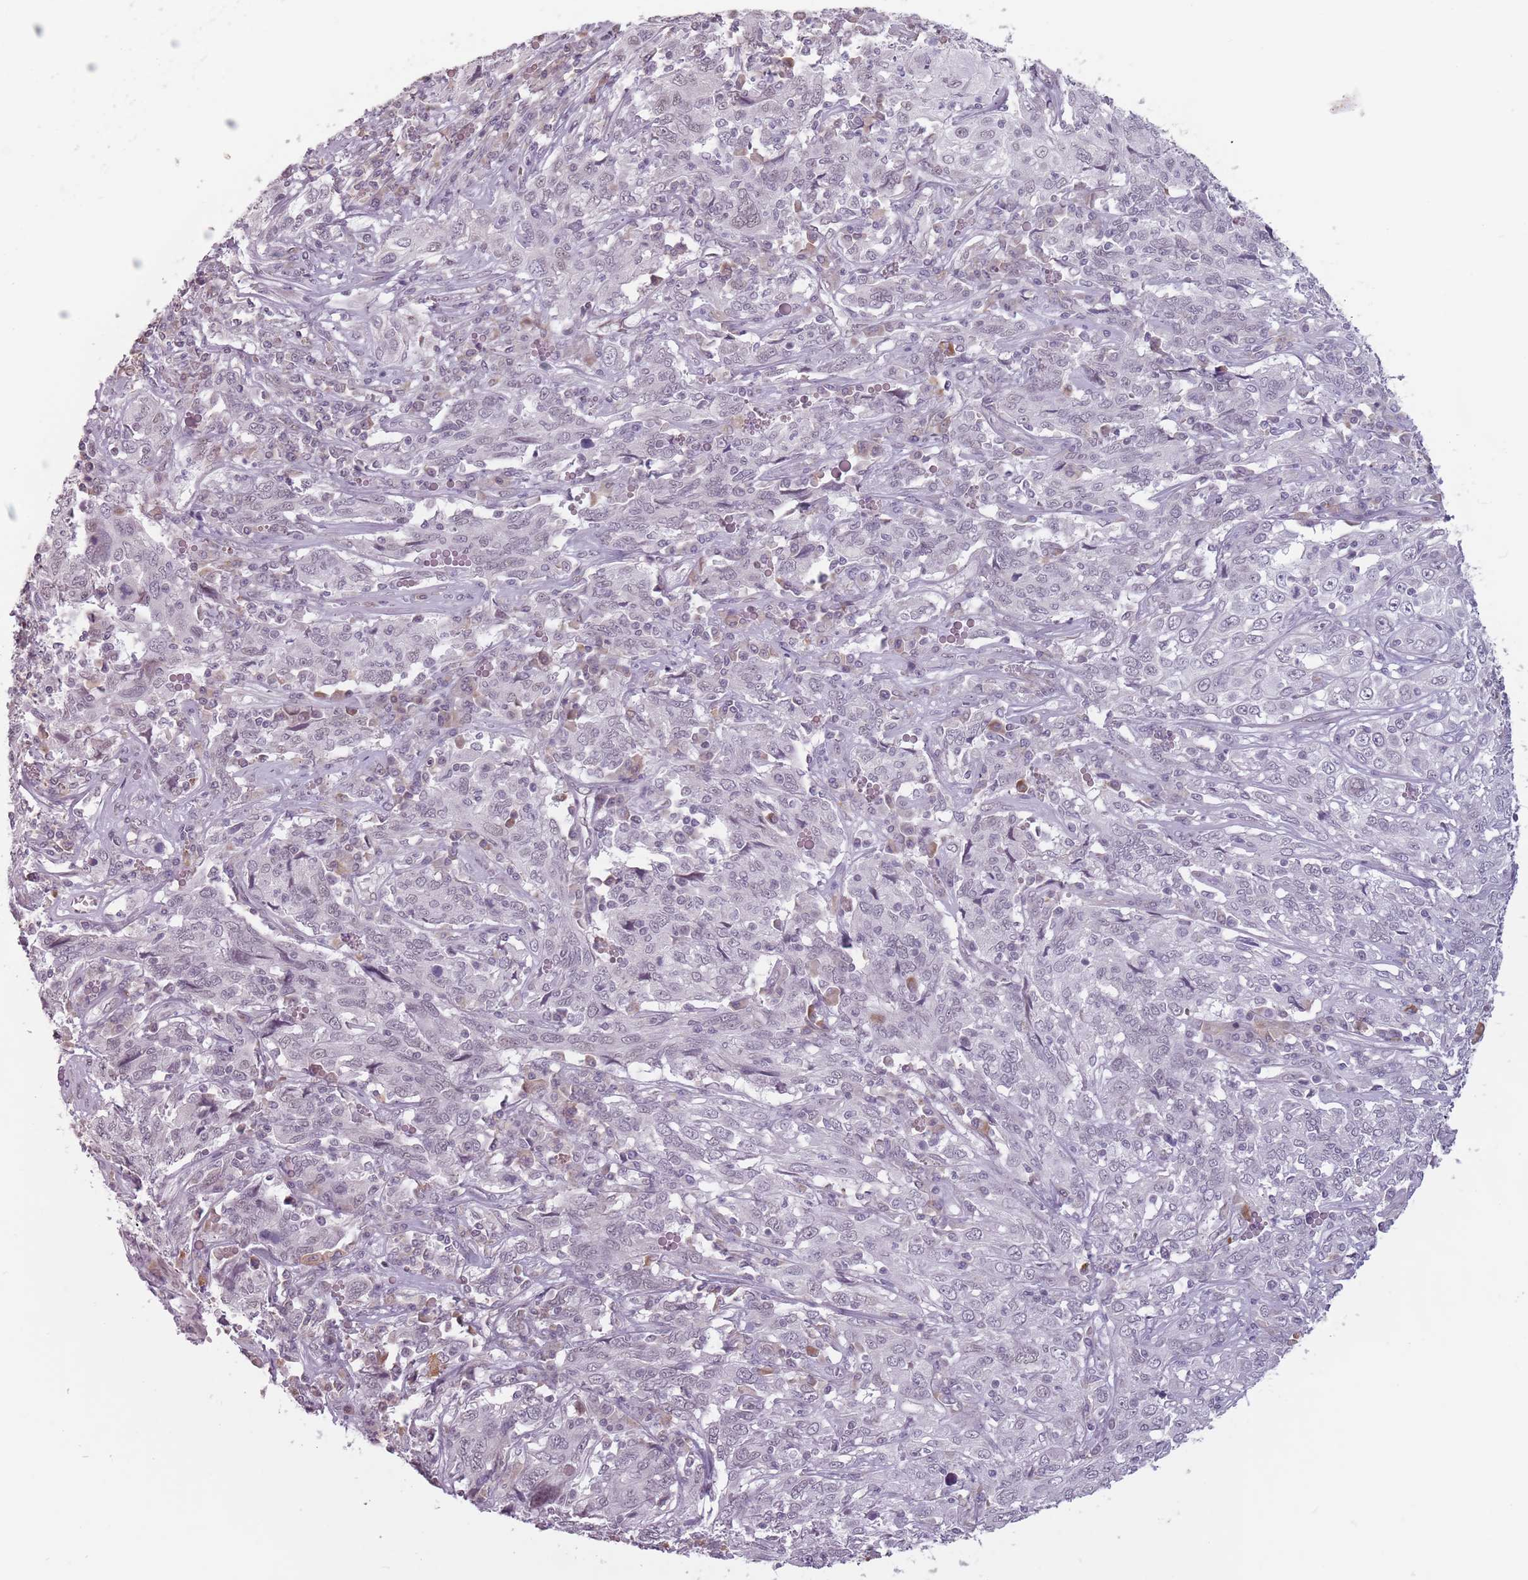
{"staining": {"intensity": "negative", "quantity": "none", "location": "none"}, "tissue": "cervical cancer", "cell_type": "Tumor cells", "image_type": "cancer", "snomed": [{"axis": "morphology", "description": "Squamous cell carcinoma, NOS"}, {"axis": "topography", "description": "Cervix"}], "caption": "Immunohistochemistry histopathology image of neoplastic tissue: human squamous cell carcinoma (cervical) stained with DAB reveals no significant protein expression in tumor cells. Brightfield microscopy of IHC stained with DAB (brown) and hematoxylin (blue), captured at high magnification.", "gene": "PTCHD1", "patient": {"sex": "female", "age": 46}}